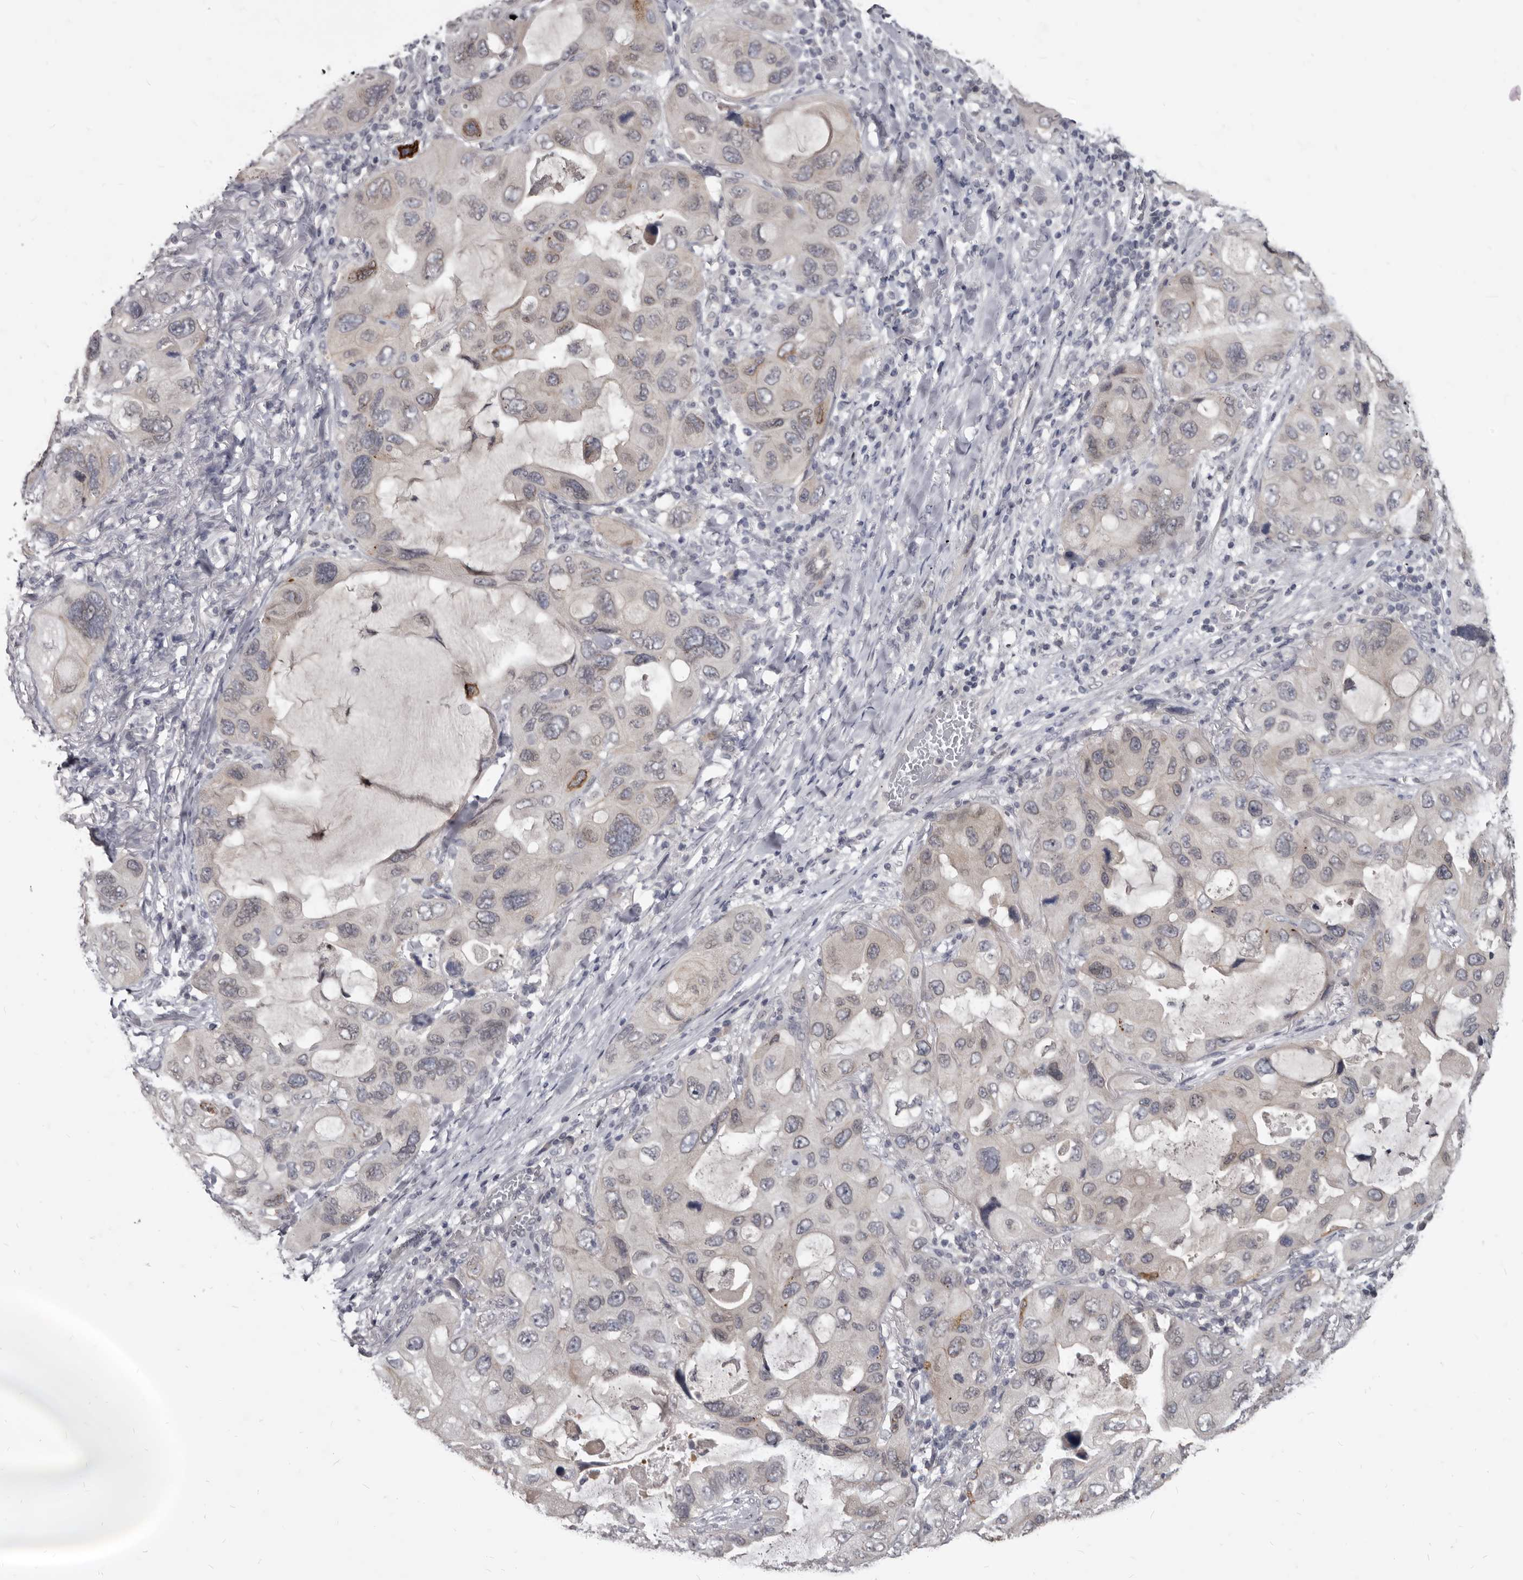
{"staining": {"intensity": "weak", "quantity": "<25%", "location": "cytoplasmic/membranous"}, "tissue": "lung cancer", "cell_type": "Tumor cells", "image_type": "cancer", "snomed": [{"axis": "morphology", "description": "Squamous cell carcinoma, NOS"}, {"axis": "topography", "description": "Lung"}], "caption": "This is an IHC micrograph of human lung cancer. There is no expression in tumor cells.", "gene": "SULT1E1", "patient": {"sex": "female", "age": 73}}